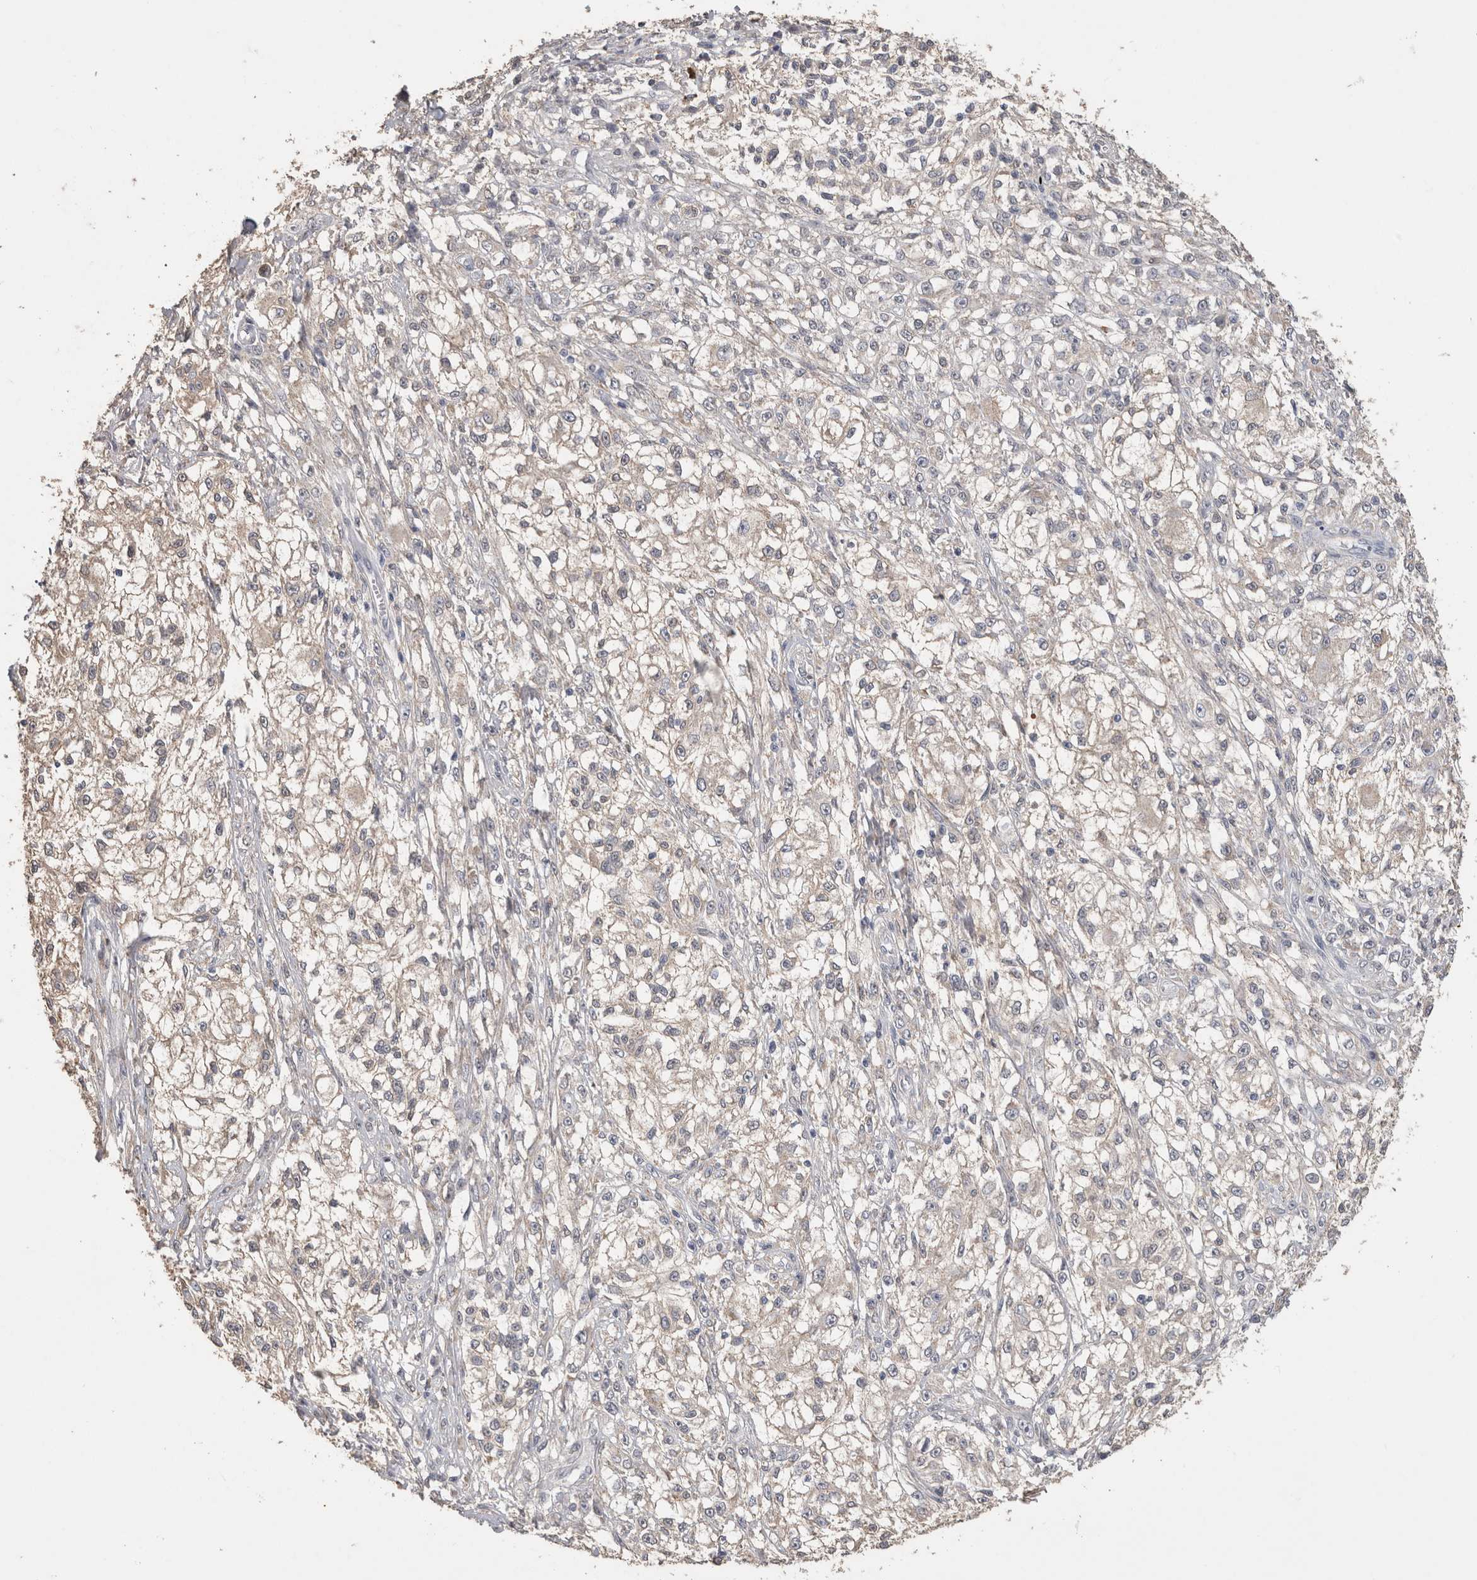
{"staining": {"intensity": "negative", "quantity": "none", "location": "none"}, "tissue": "melanoma", "cell_type": "Tumor cells", "image_type": "cancer", "snomed": [{"axis": "morphology", "description": "Malignant melanoma, NOS"}, {"axis": "topography", "description": "Skin of head"}], "caption": "Tumor cells are negative for brown protein staining in malignant melanoma.", "gene": "CNTFR", "patient": {"sex": "male", "age": 83}}